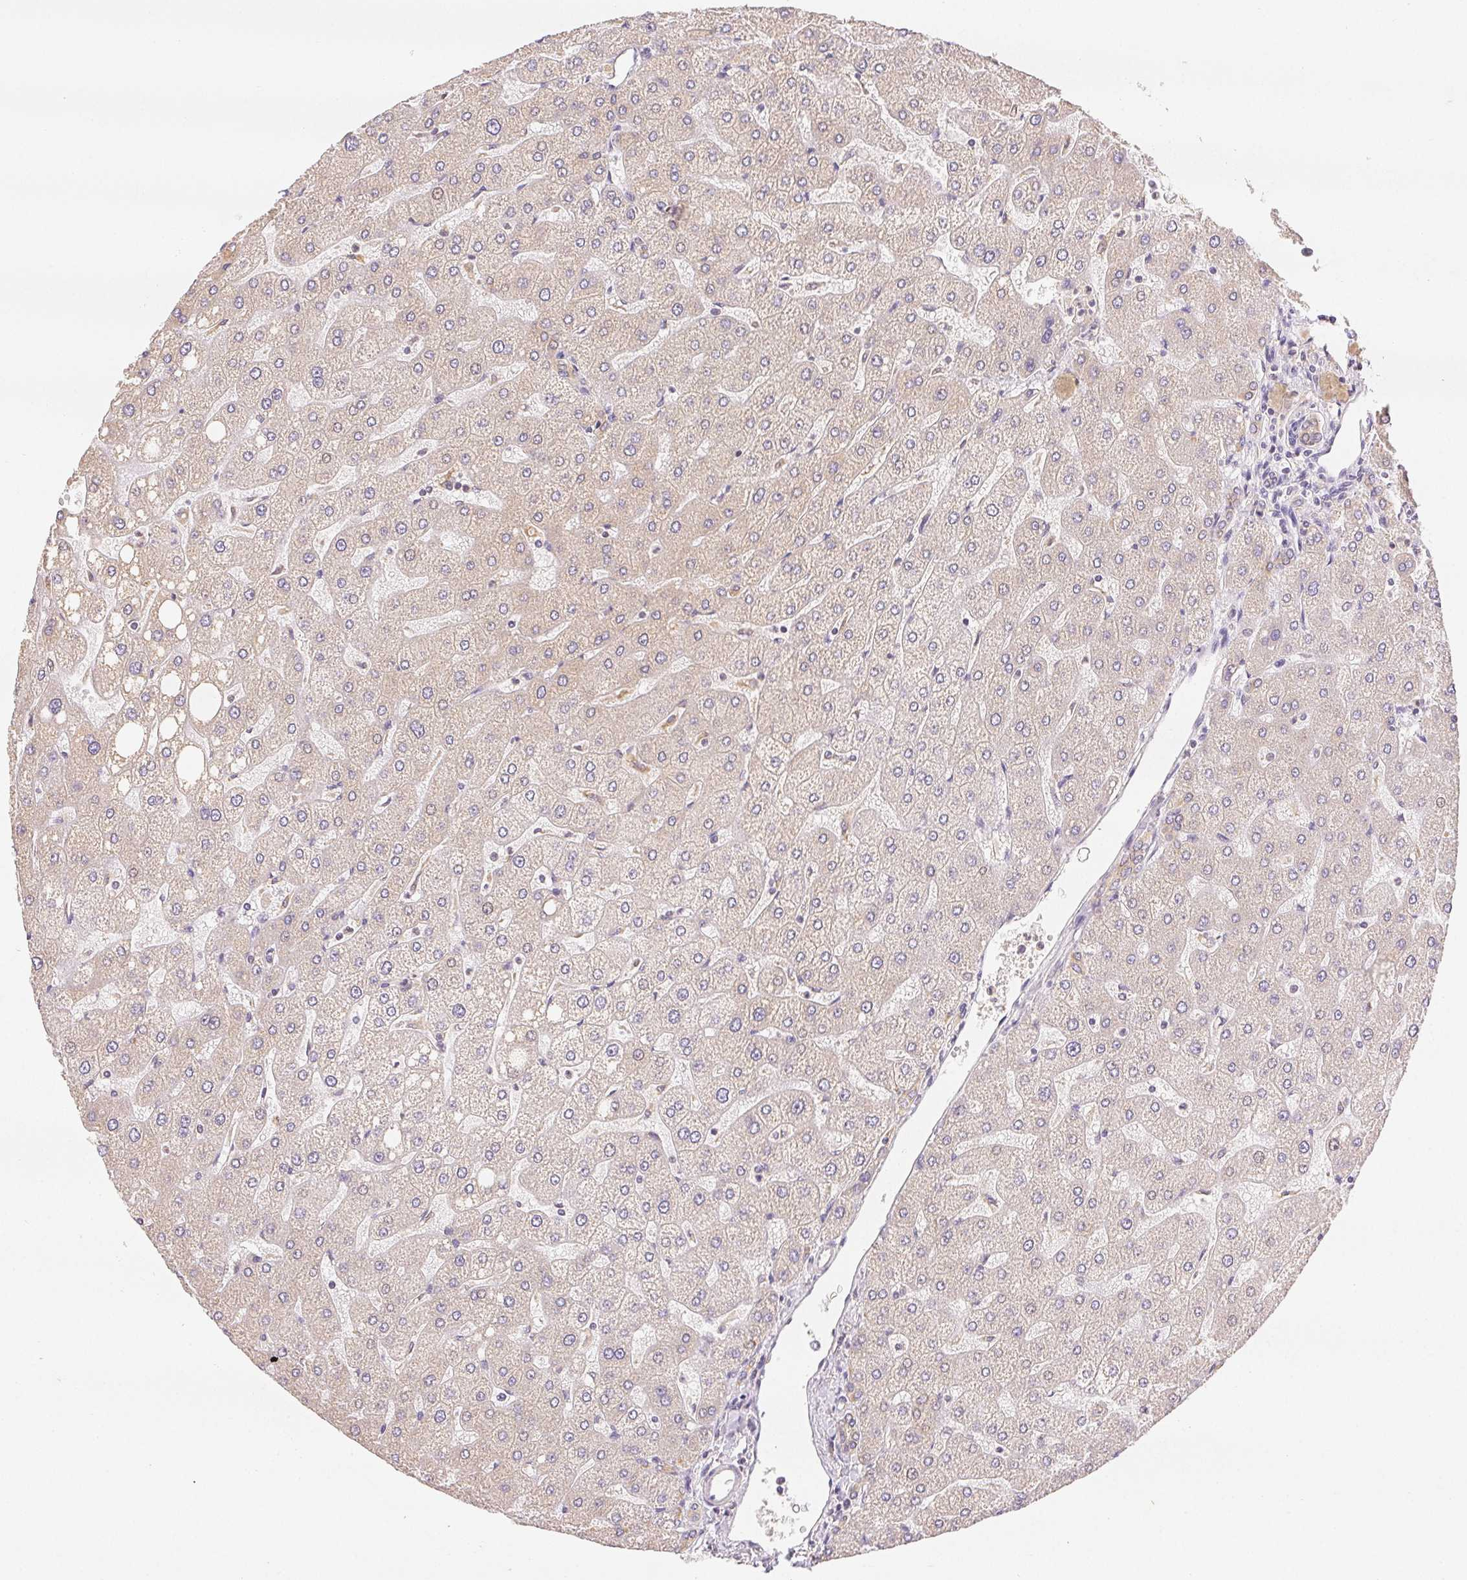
{"staining": {"intensity": "negative", "quantity": "none", "location": "none"}, "tissue": "liver", "cell_type": "Cholangiocytes", "image_type": "normal", "snomed": [{"axis": "morphology", "description": "Normal tissue, NOS"}, {"axis": "topography", "description": "Liver"}], "caption": "This is an IHC image of normal liver. There is no staining in cholangiocytes.", "gene": "SEZ6L2", "patient": {"sex": "male", "age": 67}}